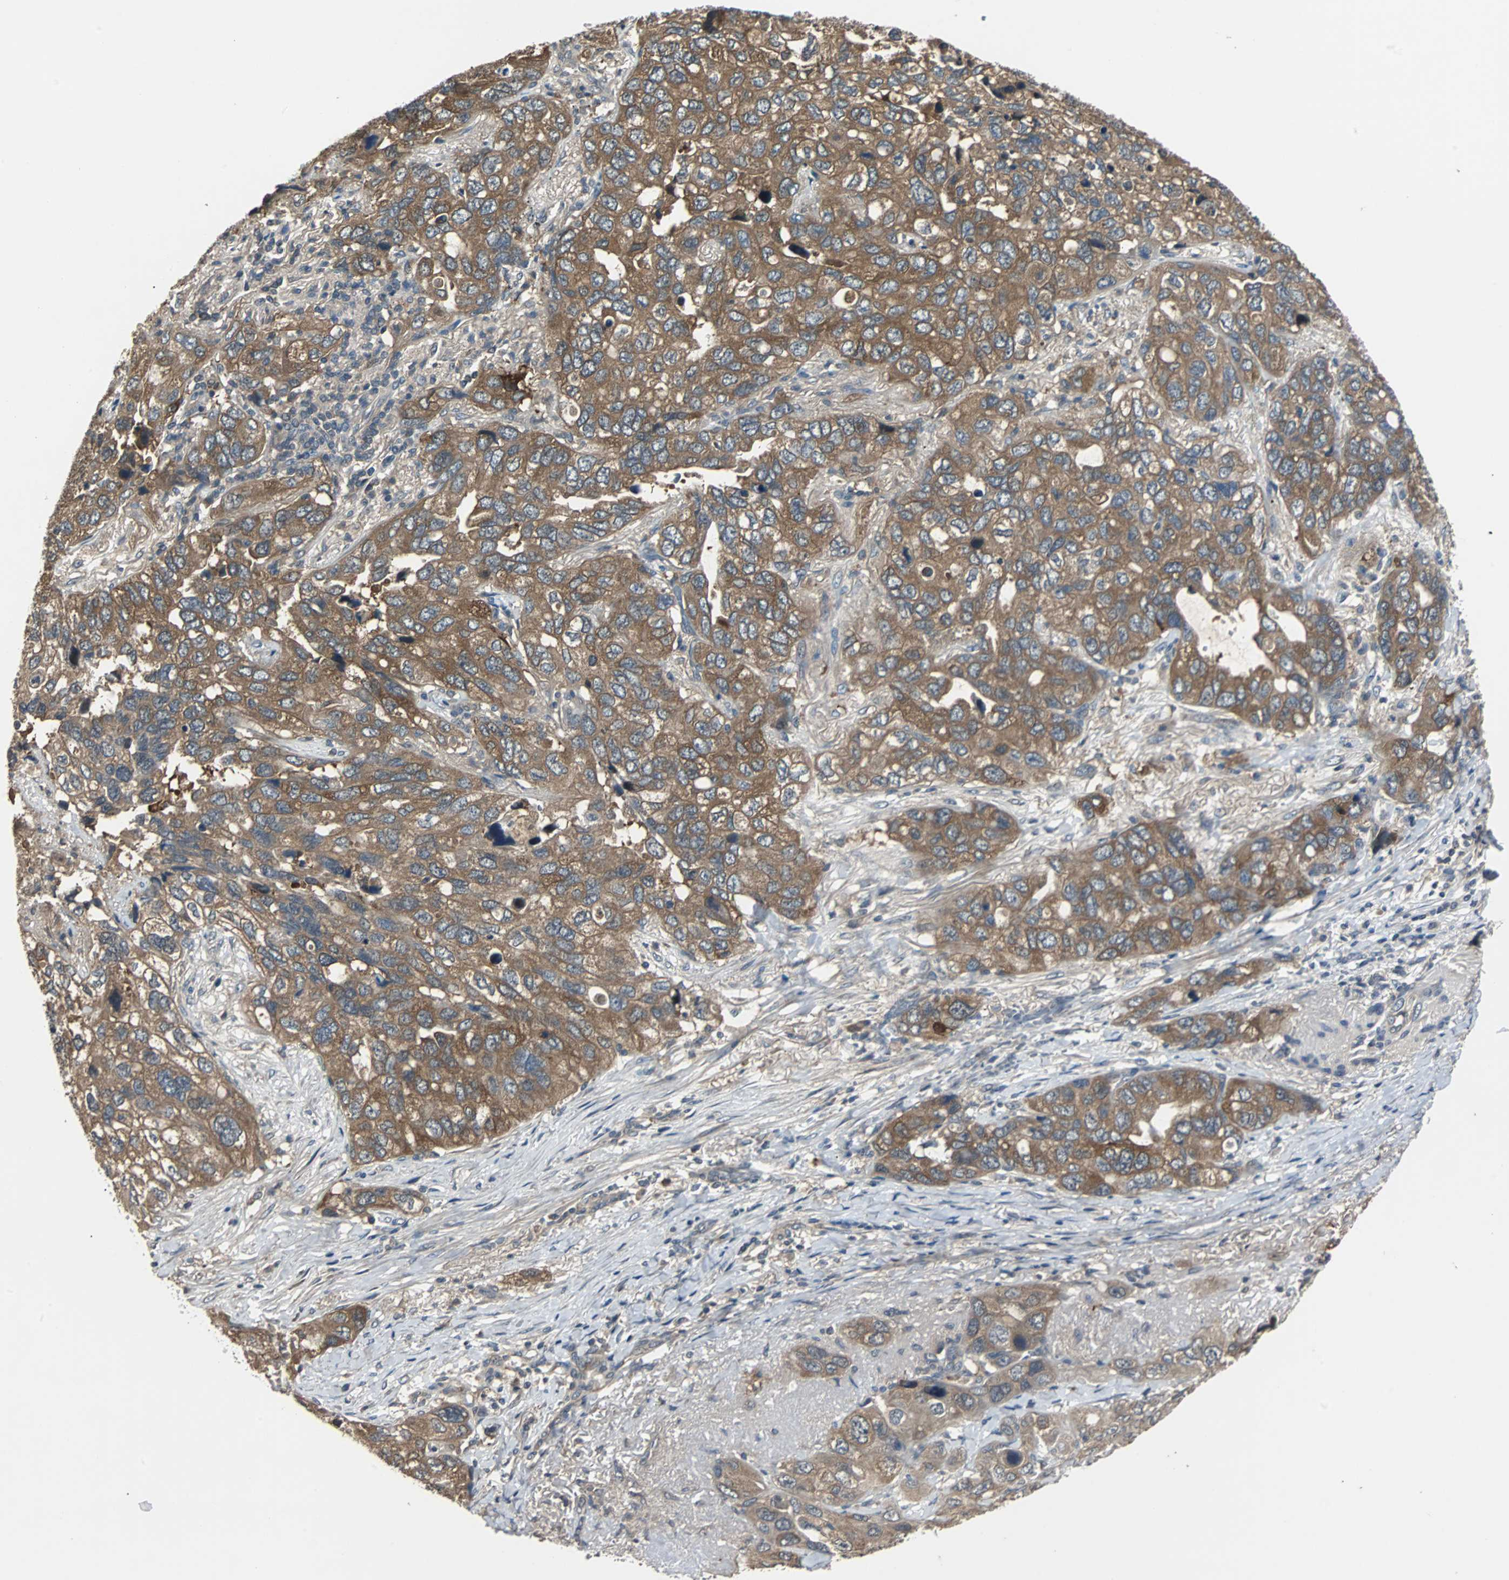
{"staining": {"intensity": "moderate", "quantity": ">75%", "location": "cytoplasmic/membranous"}, "tissue": "lung cancer", "cell_type": "Tumor cells", "image_type": "cancer", "snomed": [{"axis": "morphology", "description": "Squamous cell carcinoma, NOS"}, {"axis": "topography", "description": "Lung"}], "caption": "The photomicrograph demonstrates a brown stain indicating the presence of a protein in the cytoplasmic/membranous of tumor cells in lung cancer (squamous cell carcinoma).", "gene": "ABHD2", "patient": {"sex": "female", "age": 73}}